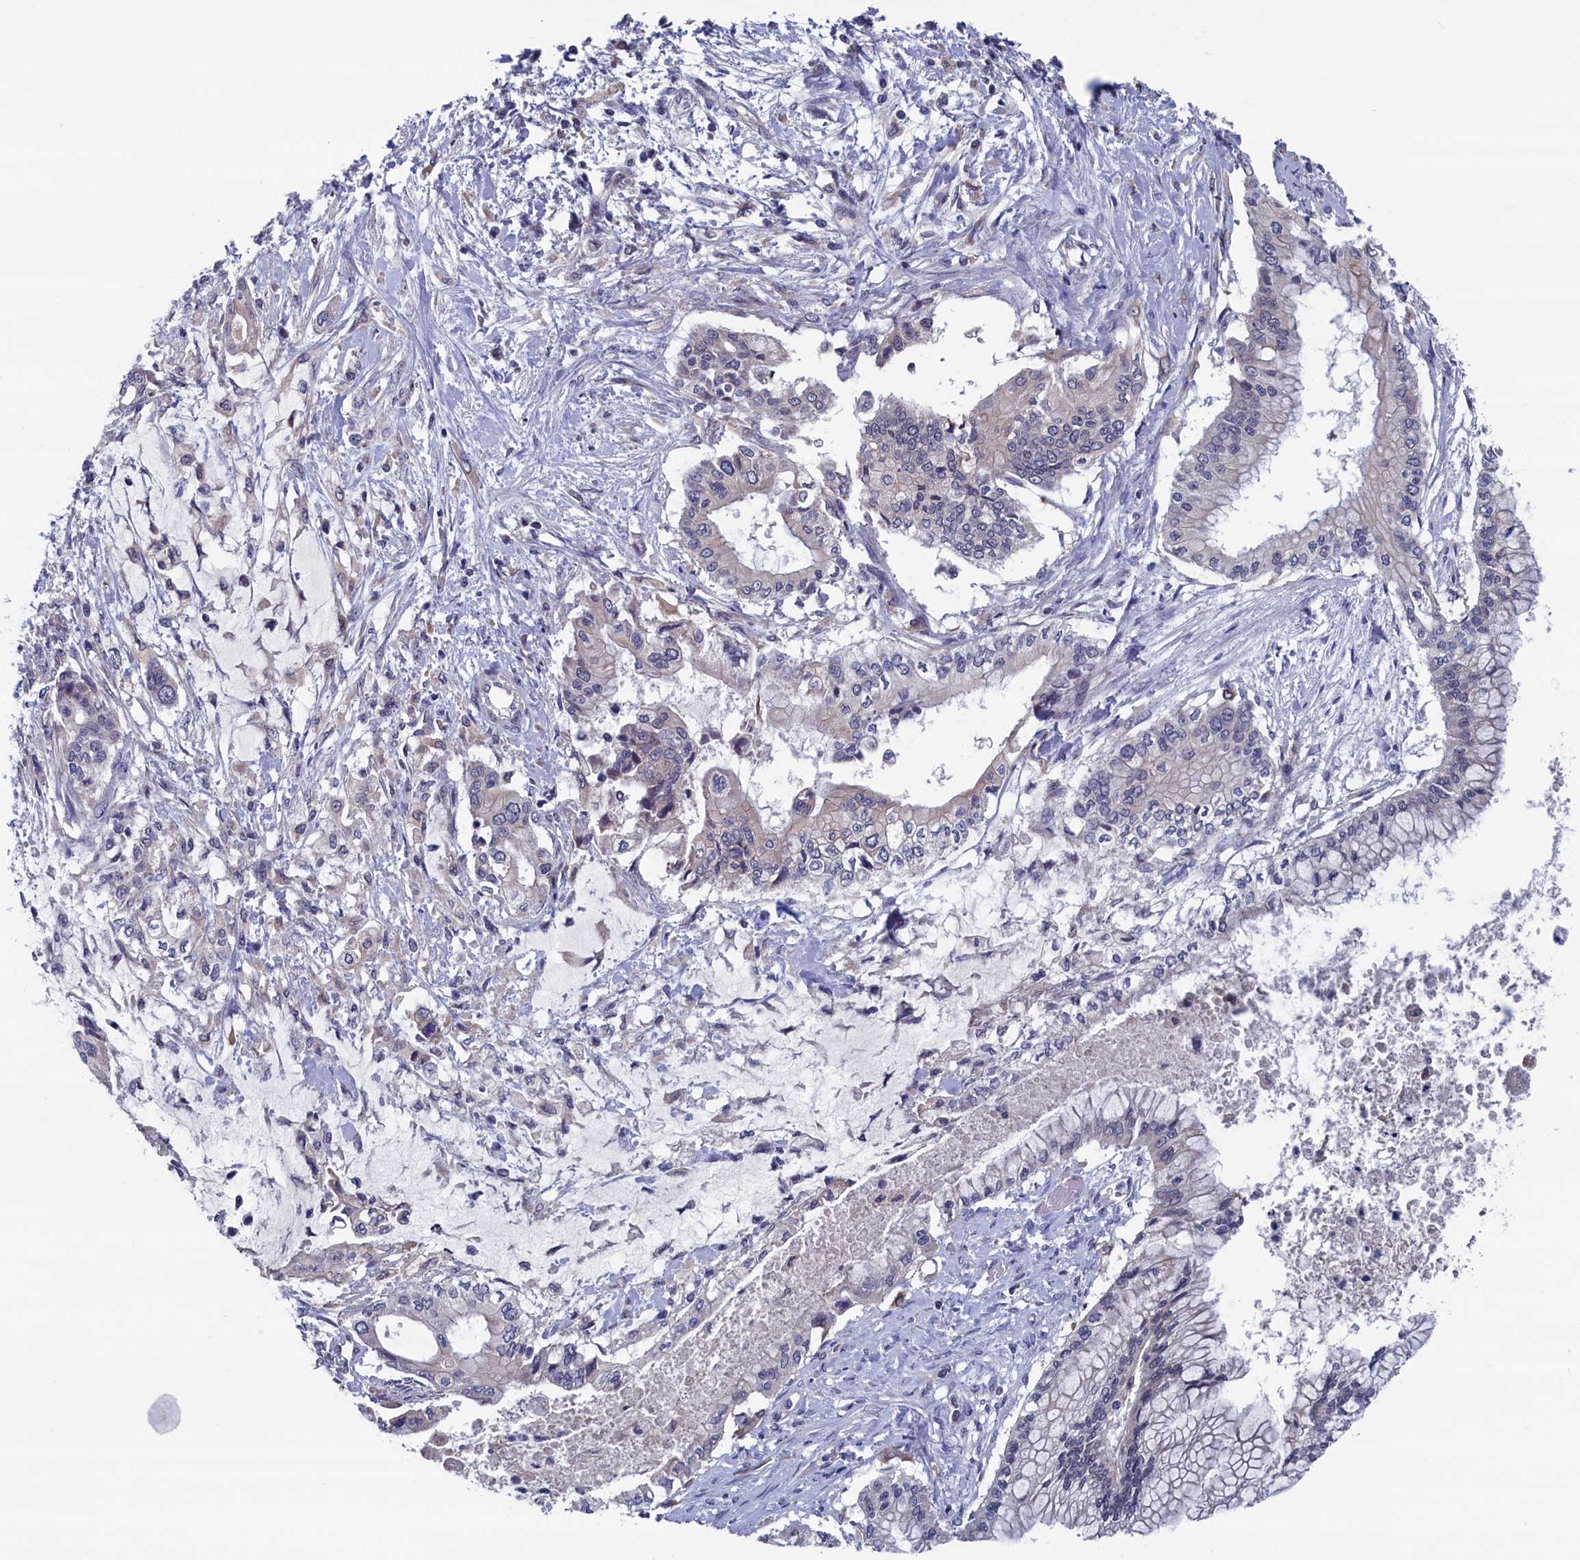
{"staining": {"intensity": "negative", "quantity": "none", "location": "none"}, "tissue": "pancreatic cancer", "cell_type": "Tumor cells", "image_type": "cancer", "snomed": [{"axis": "morphology", "description": "Adenocarcinoma, NOS"}, {"axis": "topography", "description": "Pancreas"}], "caption": "Immunohistochemistry (IHC) of adenocarcinoma (pancreatic) reveals no expression in tumor cells. (Stains: DAB immunohistochemistry (IHC) with hematoxylin counter stain, Microscopy: brightfield microscopy at high magnification).", "gene": "SPATA13", "patient": {"sex": "male", "age": 46}}